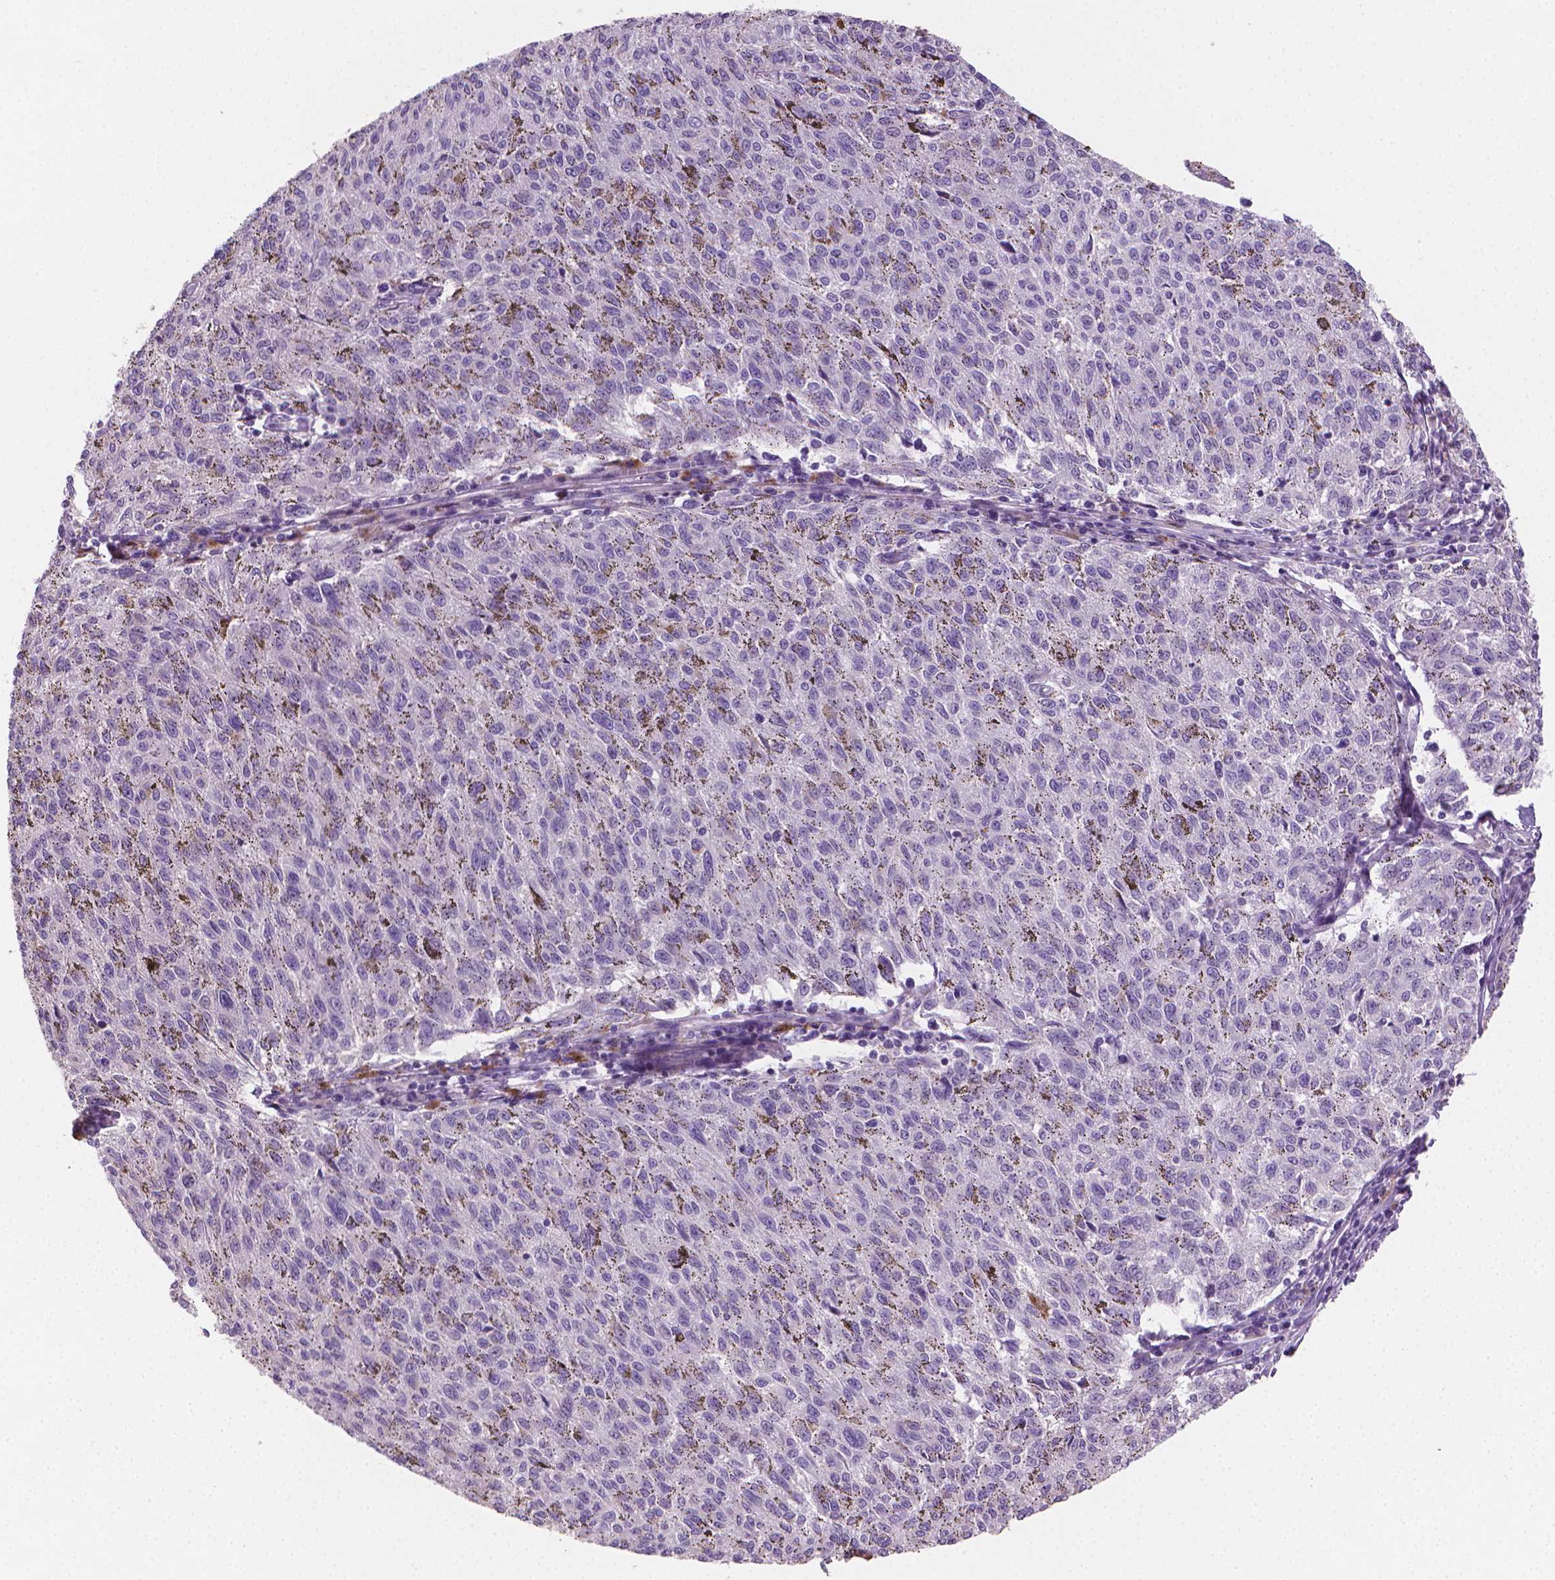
{"staining": {"intensity": "negative", "quantity": "none", "location": "none"}, "tissue": "melanoma", "cell_type": "Tumor cells", "image_type": "cancer", "snomed": [{"axis": "morphology", "description": "Malignant melanoma, NOS"}, {"axis": "topography", "description": "Skin"}], "caption": "Histopathology image shows no protein expression in tumor cells of melanoma tissue.", "gene": "CLXN", "patient": {"sex": "female", "age": 72}}